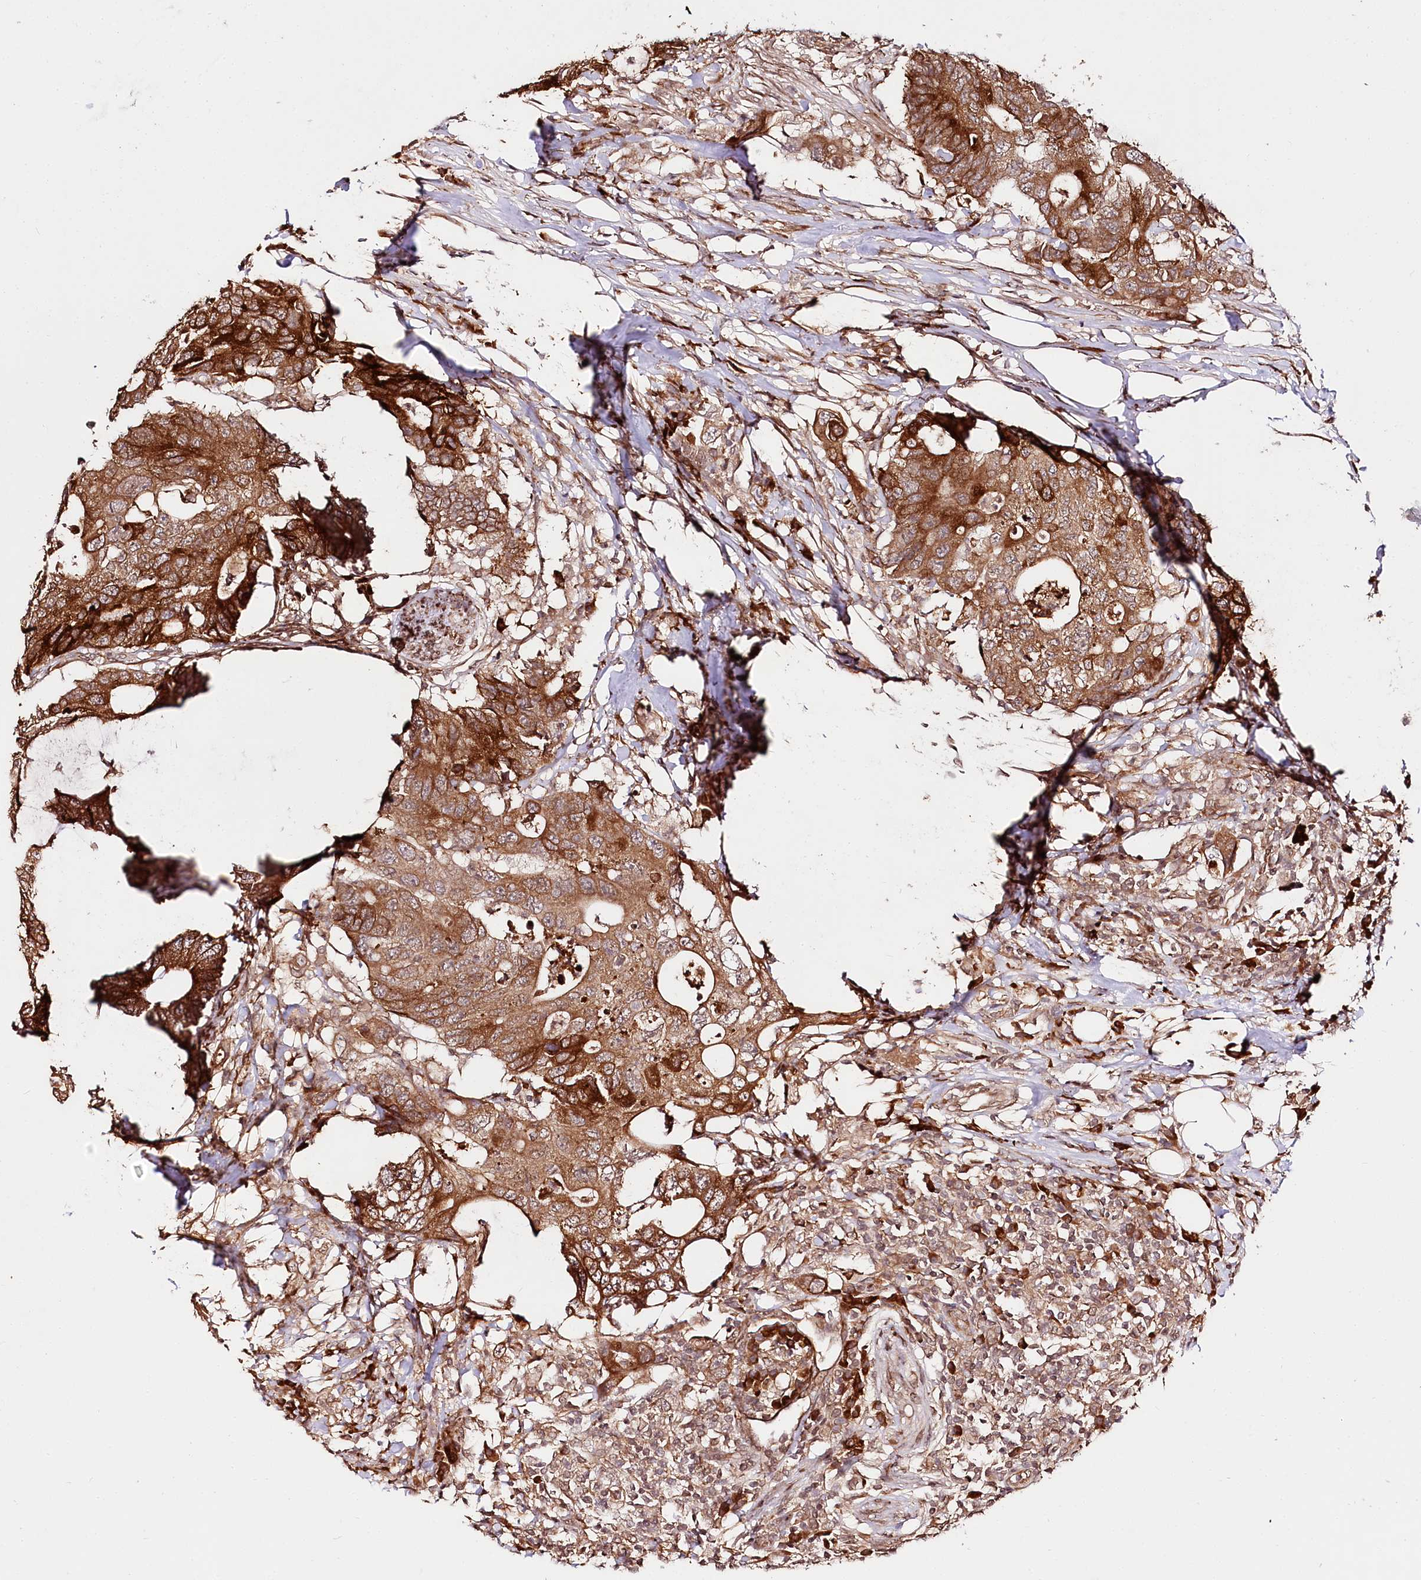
{"staining": {"intensity": "strong", "quantity": ">75%", "location": "cytoplasmic/membranous"}, "tissue": "colorectal cancer", "cell_type": "Tumor cells", "image_type": "cancer", "snomed": [{"axis": "morphology", "description": "Adenocarcinoma, NOS"}, {"axis": "topography", "description": "Colon"}], "caption": "High-magnification brightfield microscopy of colorectal cancer (adenocarcinoma) stained with DAB (3,3'-diaminobenzidine) (brown) and counterstained with hematoxylin (blue). tumor cells exhibit strong cytoplasmic/membranous positivity is identified in approximately>75% of cells. (DAB (3,3'-diaminobenzidine) = brown stain, brightfield microscopy at high magnification).", "gene": "ENSG00000144785", "patient": {"sex": "male", "age": 71}}